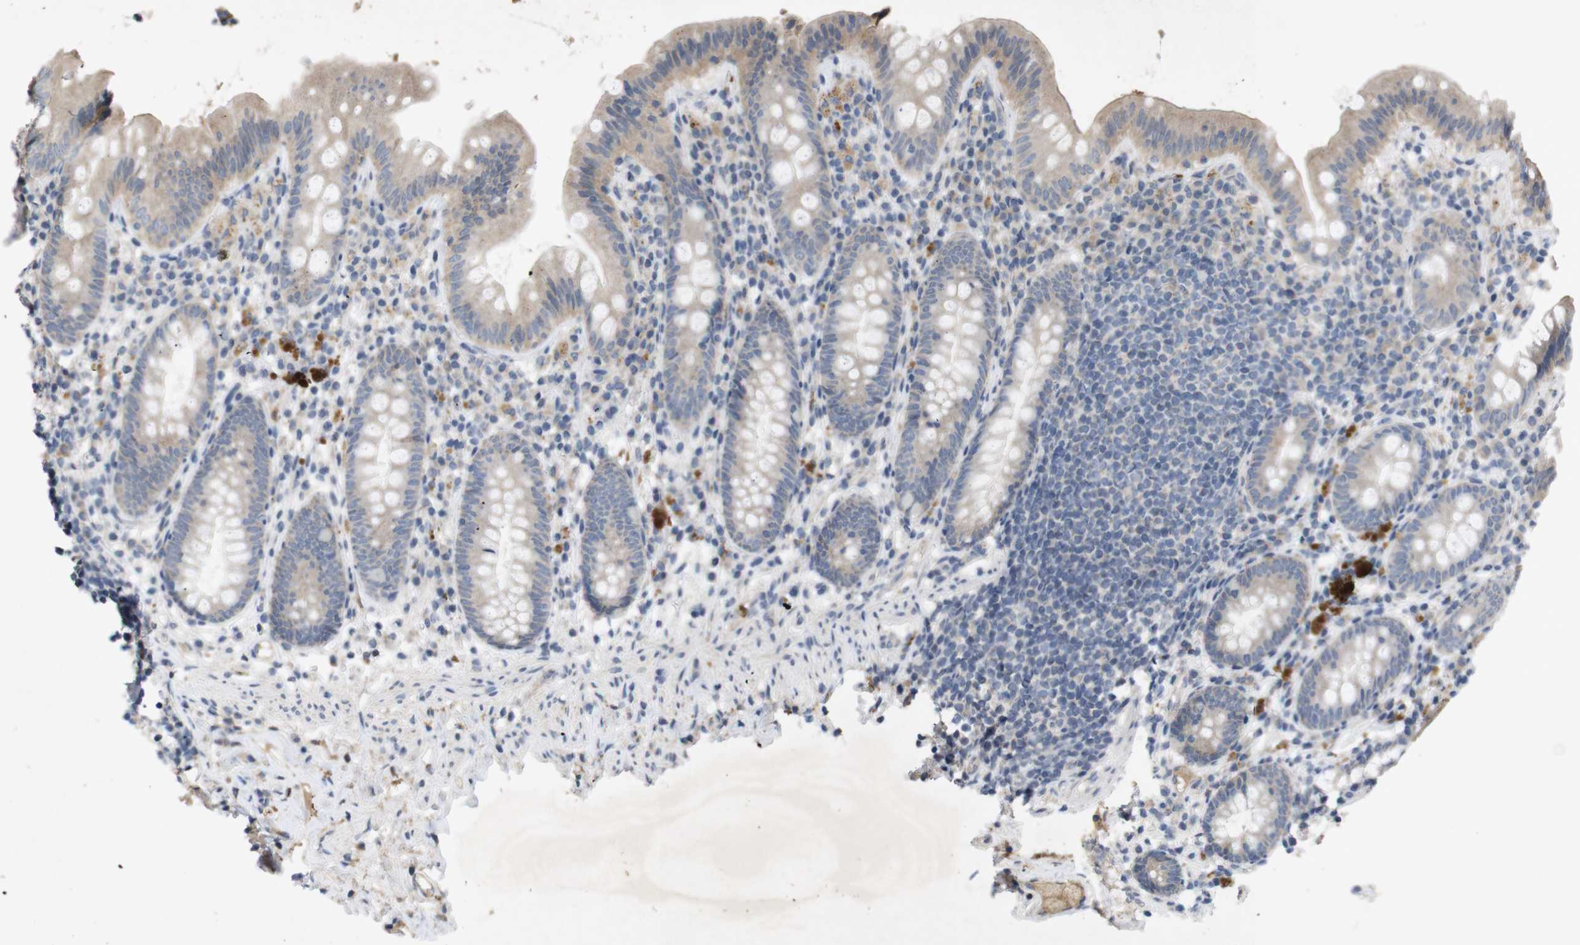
{"staining": {"intensity": "weak", "quantity": "25%-75%", "location": "cytoplasmic/membranous"}, "tissue": "appendix", "cell_type": "Glandular cells", "image_type": "normal", "snomed": [{"axis": "morphology", "description": "Normal tissue, NOS"}, {"axis": "topography", "description": "Appendix"}], "caption": "The micrograph shows staining of normal appendix, revealing weak cytoplasmic/membranous protein staining (brown color) within glandular cells.", "gene": "TSPAN14", "patient": {"sex": "male", "age": 52}}